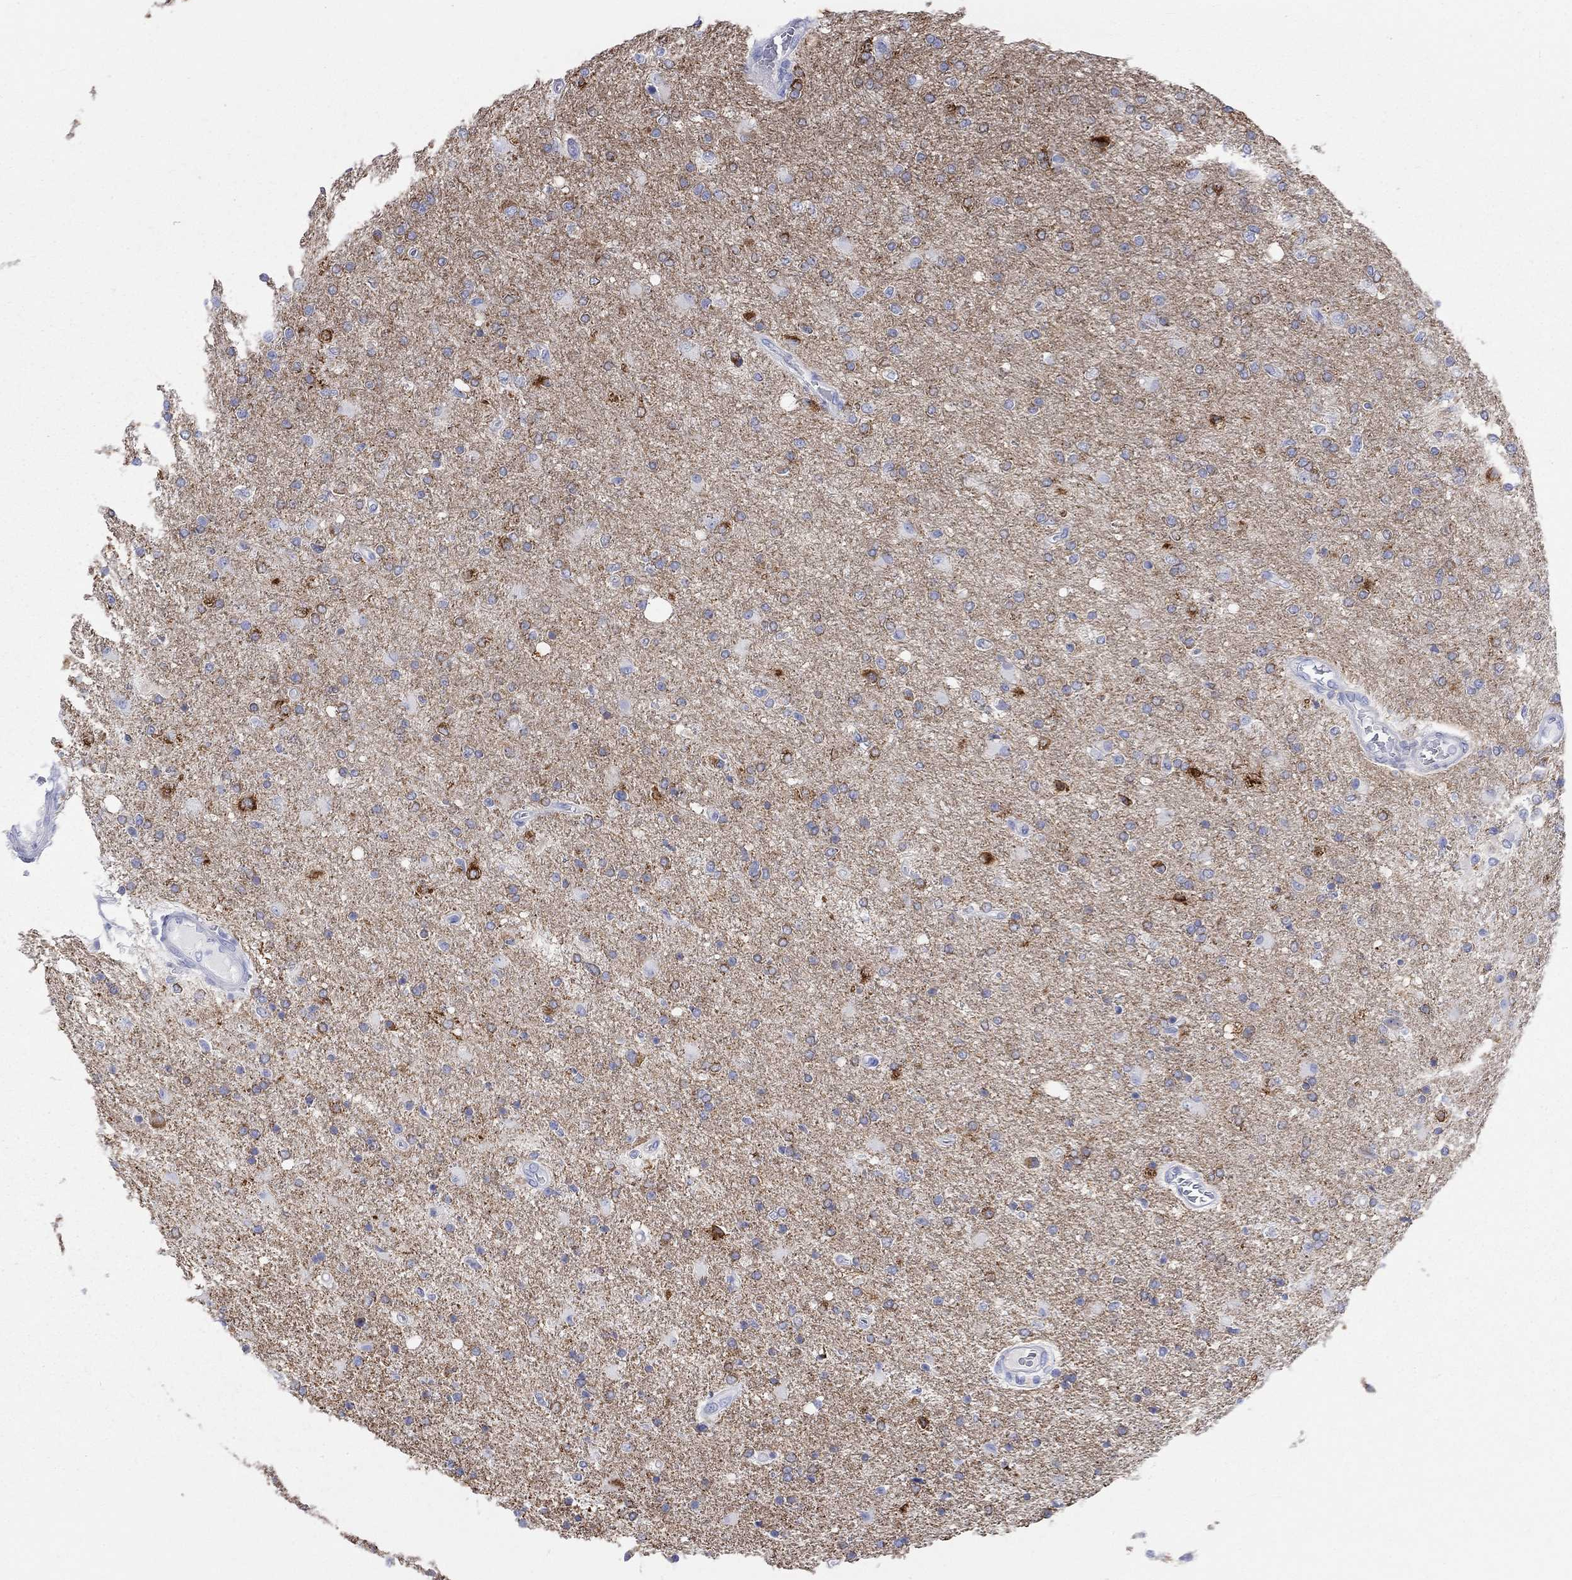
{"staining": {"intensity": "strong", "quantity": "<25%", "location": "cytoplasmic/membranous"}, "tissue": "glioma", "cell_type": "Tumor cells", "image_type": "cancer", "snomed": [{"axis": "morphology", "description": "Glioma, malignant, High grade"}, {"axis": "topography", "description": "Cerebral cortex"}], "caption": "The micrograph demonstrates immunohistochemical staining of glioma. There is strong cytoplasmic/membranous staining is appreciated in about <25% of tumor cells.", "gene": "SPATA9", "patient": {"sex": "male", "age": 70}}